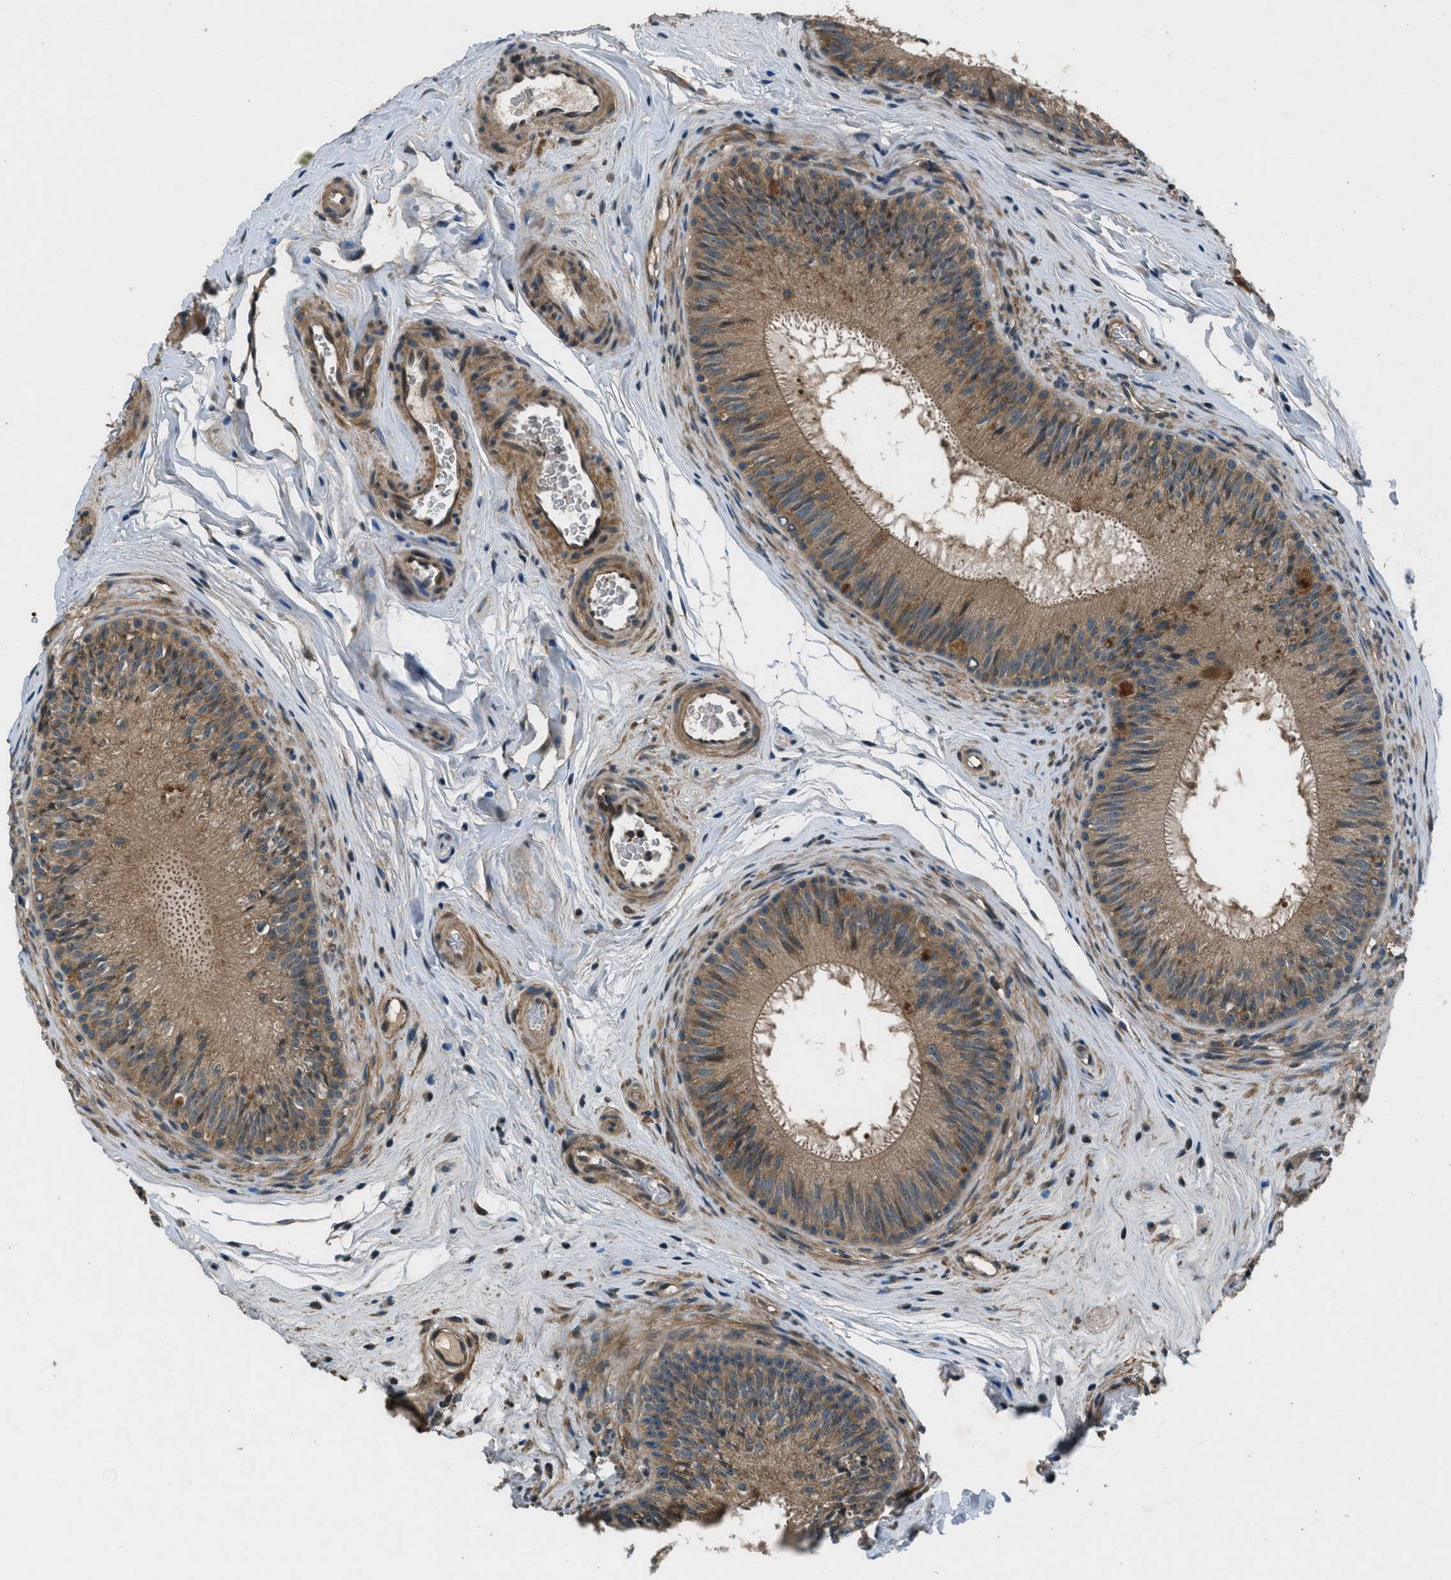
{"staining": {"intensity": "moderate", "quantity": ">75%", "location": "cytoplasmic/membranous"}, "tissue": "epididymis", "cell_type": "Glandular cells", "image_type": "normal", "snomed": [{"axis": "morphology", "description": "Normal tissue, NOS"}, {"axis": "topography", "description": "Testis"}, {"axis": "topography", "description": "Epididymis"}], "caption": "This image reveals immunohistochemistry (IHC) staining of benign epididymis, with medium moderate cytoplasmic/membranous positivity in approximately >75% of glandular cells.", "gene": "EPSTI1", "patient": {"sex": "male", "age": 36}}